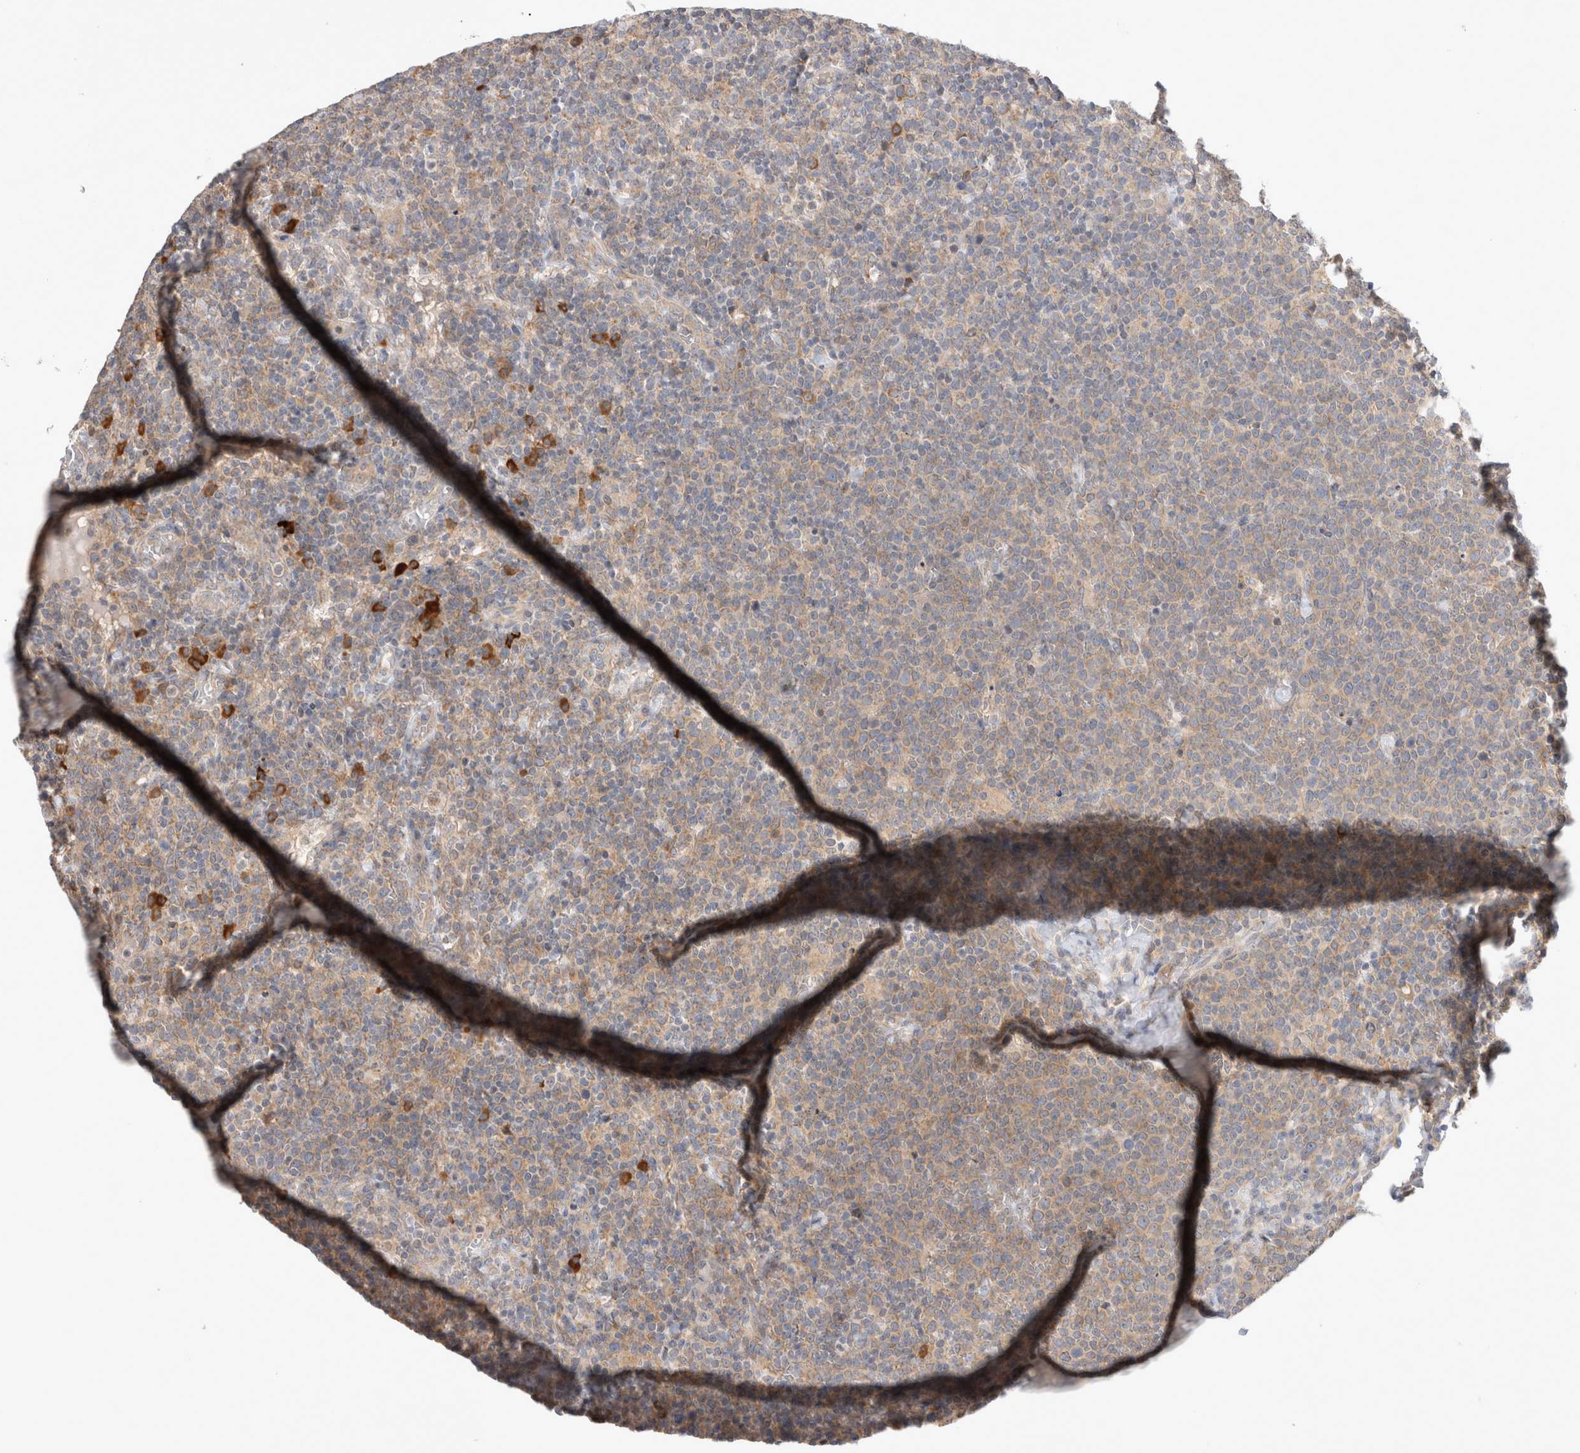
{"staining": {"intensity": "weak", "quantity": "25%-75%", "location": "cytoplasmic/membranous"}, "tissue": "lymphoma", "cell_type": "Tumor cells", "image_type": "cancer", "snomed": [{"axis": "morphology", "description": "Malignant lymphoma, non-Hodgkin's type, High grade"}, {"axis": "topography", "description": "Lymph node"}], "caption": "DAB immunohistochemical staining of human lymphoma displays weak cytoplasmic/membranous protein expression in approximately 25%-75% of tumor cells.", "gene": "NEDD4L", "patient": {"sex": "male", "age": 61}}